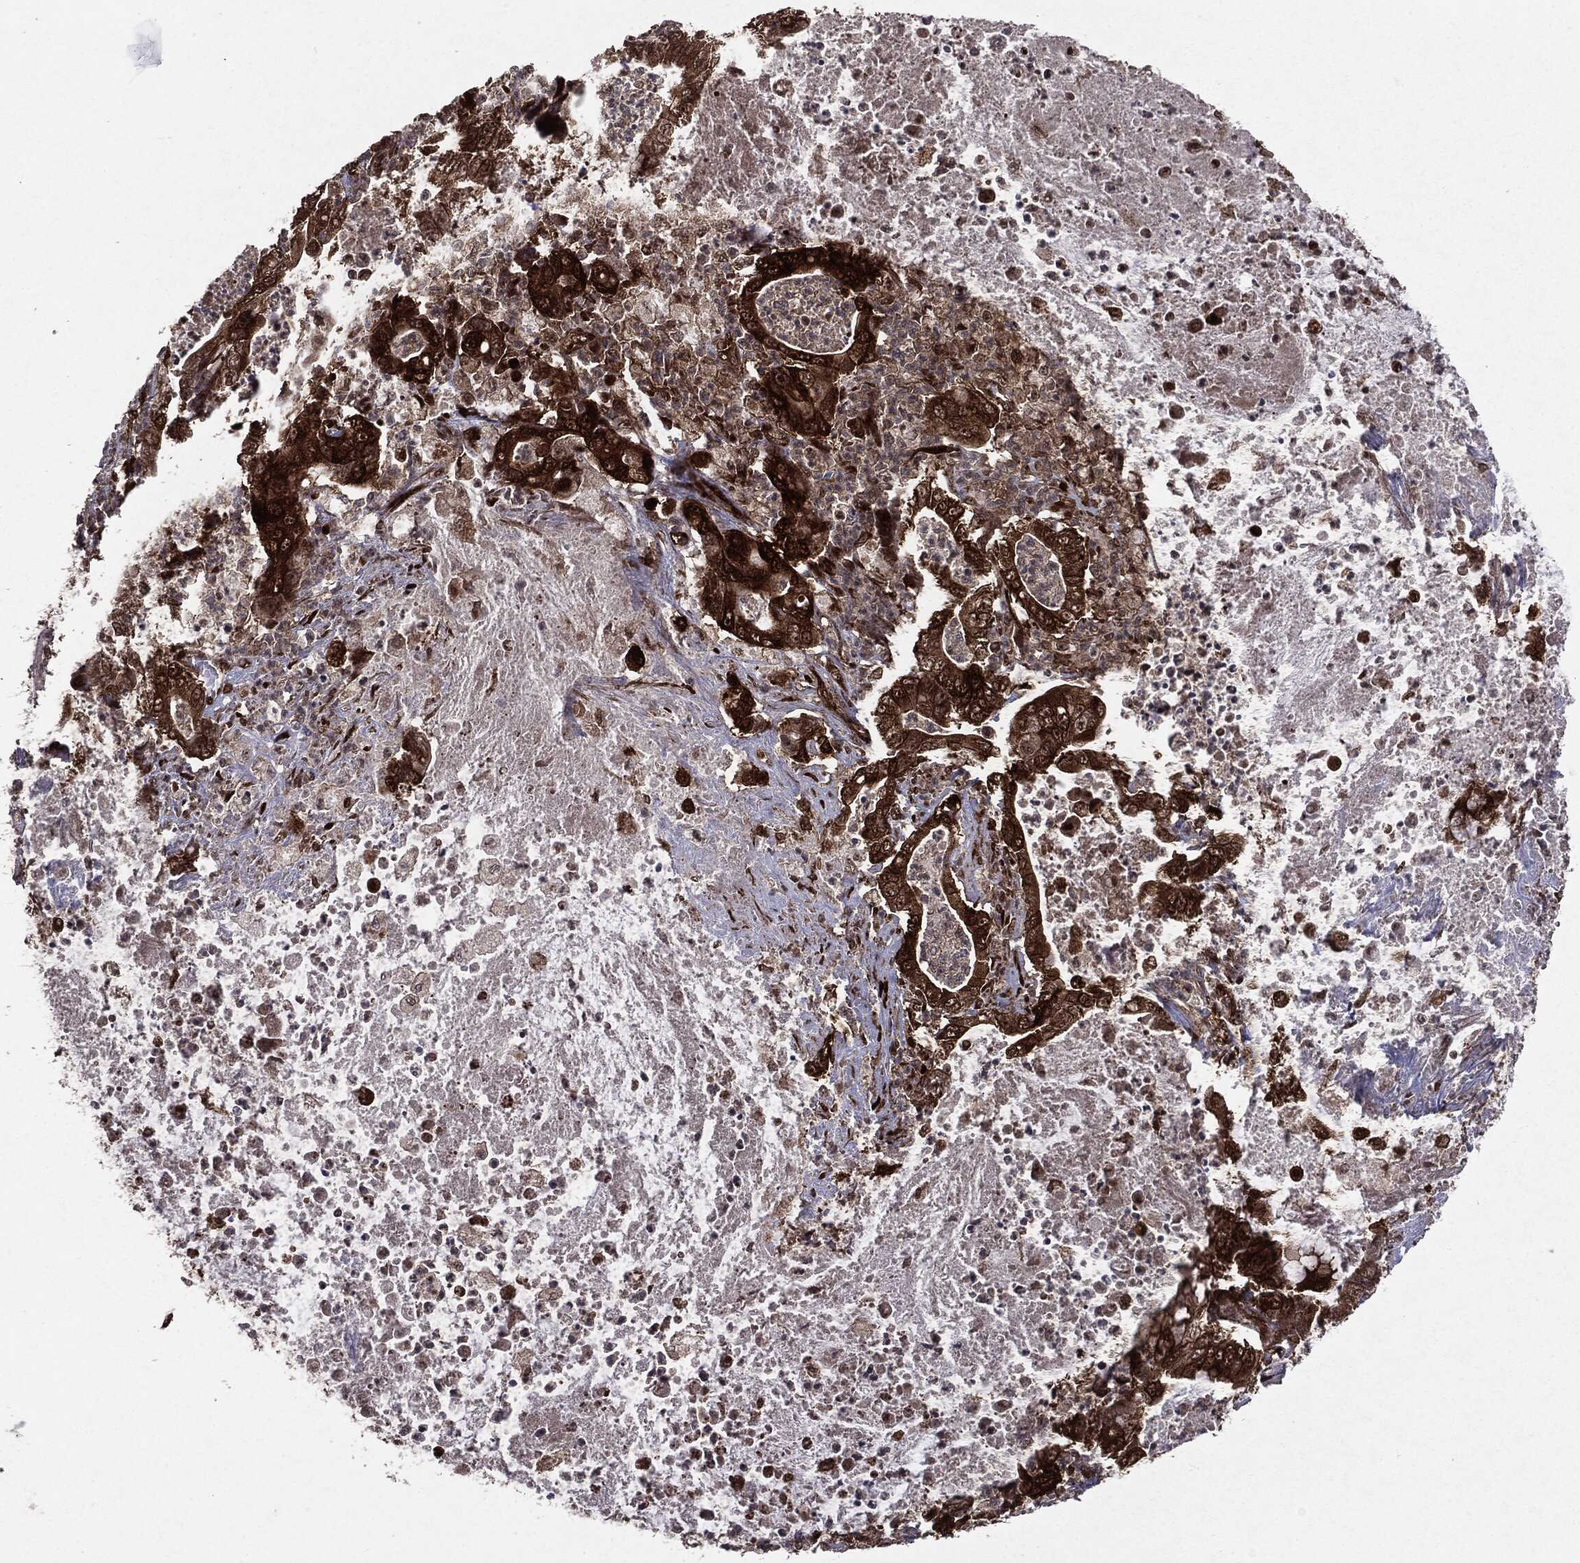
{"staining": {"intensity": "strong", "quantity": ">75%", "location": "cytoplasmic/membranous"}, "tissue": "pancreatic cancer", "cell_type": "Tumor cells", "image_type": "cancer", "snomed": [{"axis": "morphology", "description": "Adenocarcinoma, NOS"}, {"axis": "topography", "description": "Pancreas"}], "caption": "Approximately >75% of tumor cells in pancreatic cancer demonstrate strong cytoplasmic/membranous protein expression as visualized by brown immunohistochemical staining.", "gene": "OTUB1", "patient": {"sex": "male", "age": 71}}